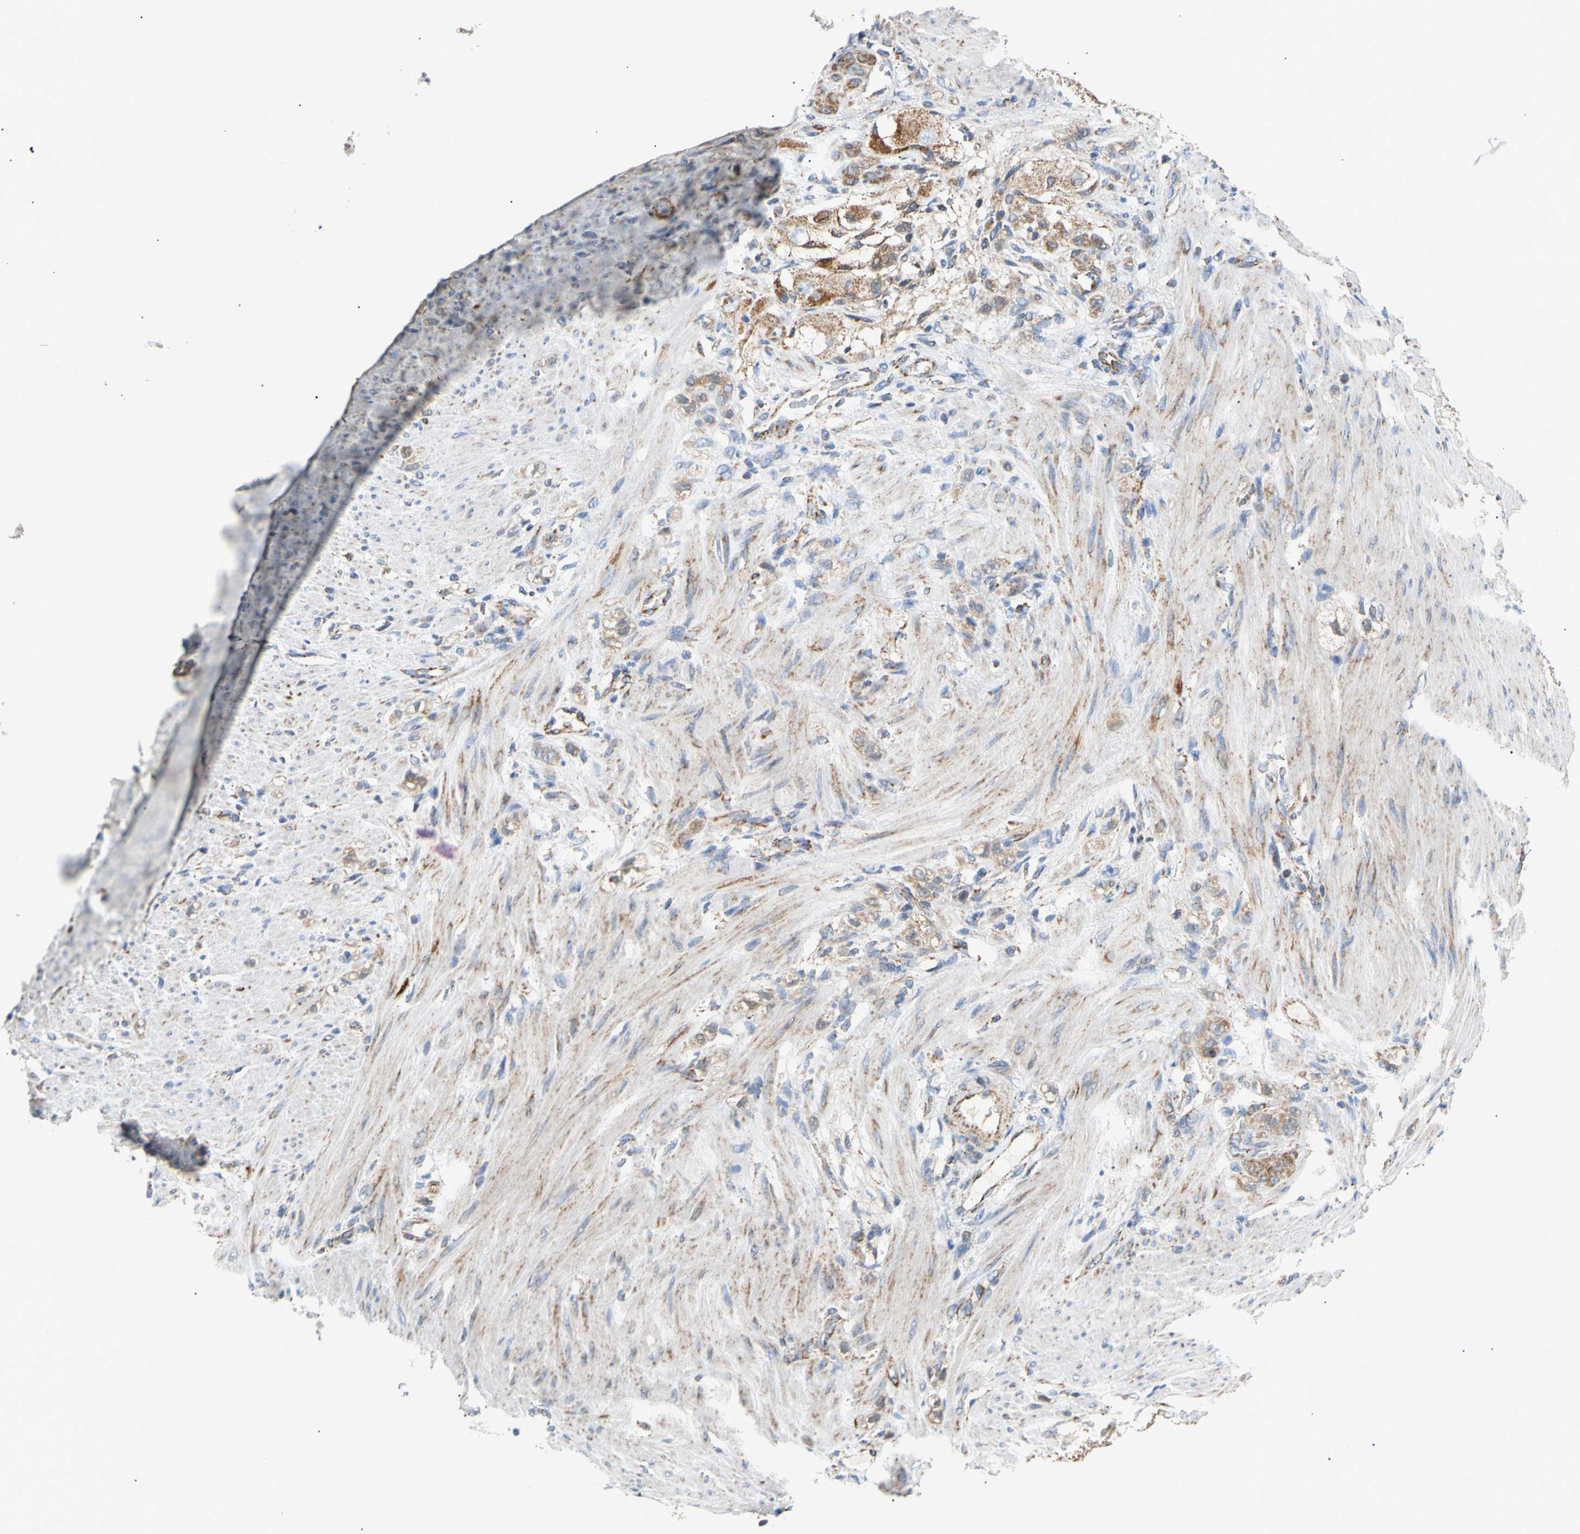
{"staining": {"intensity": "moderate", "quantity": ">75%", "location": "cytoplasmic/membranous"}, "tissue": "stomach cancer", "cell_type": "Tumor cells", "image_type": "cancer", "snomed": [{"axis": "morphology", "description": "Adenocarcinoma, NOS"}, {"axis": "topography", "description": "Stomach"}], "caption": "A micrograph showing moderate cytoplasmic/membranous expression in approximately >75% of tumor cells in stomach cancer, as visualized by brown immunohistochemical staining.", "gene": "ACAT1", "patient": {"sex": "male", "age": 82}}